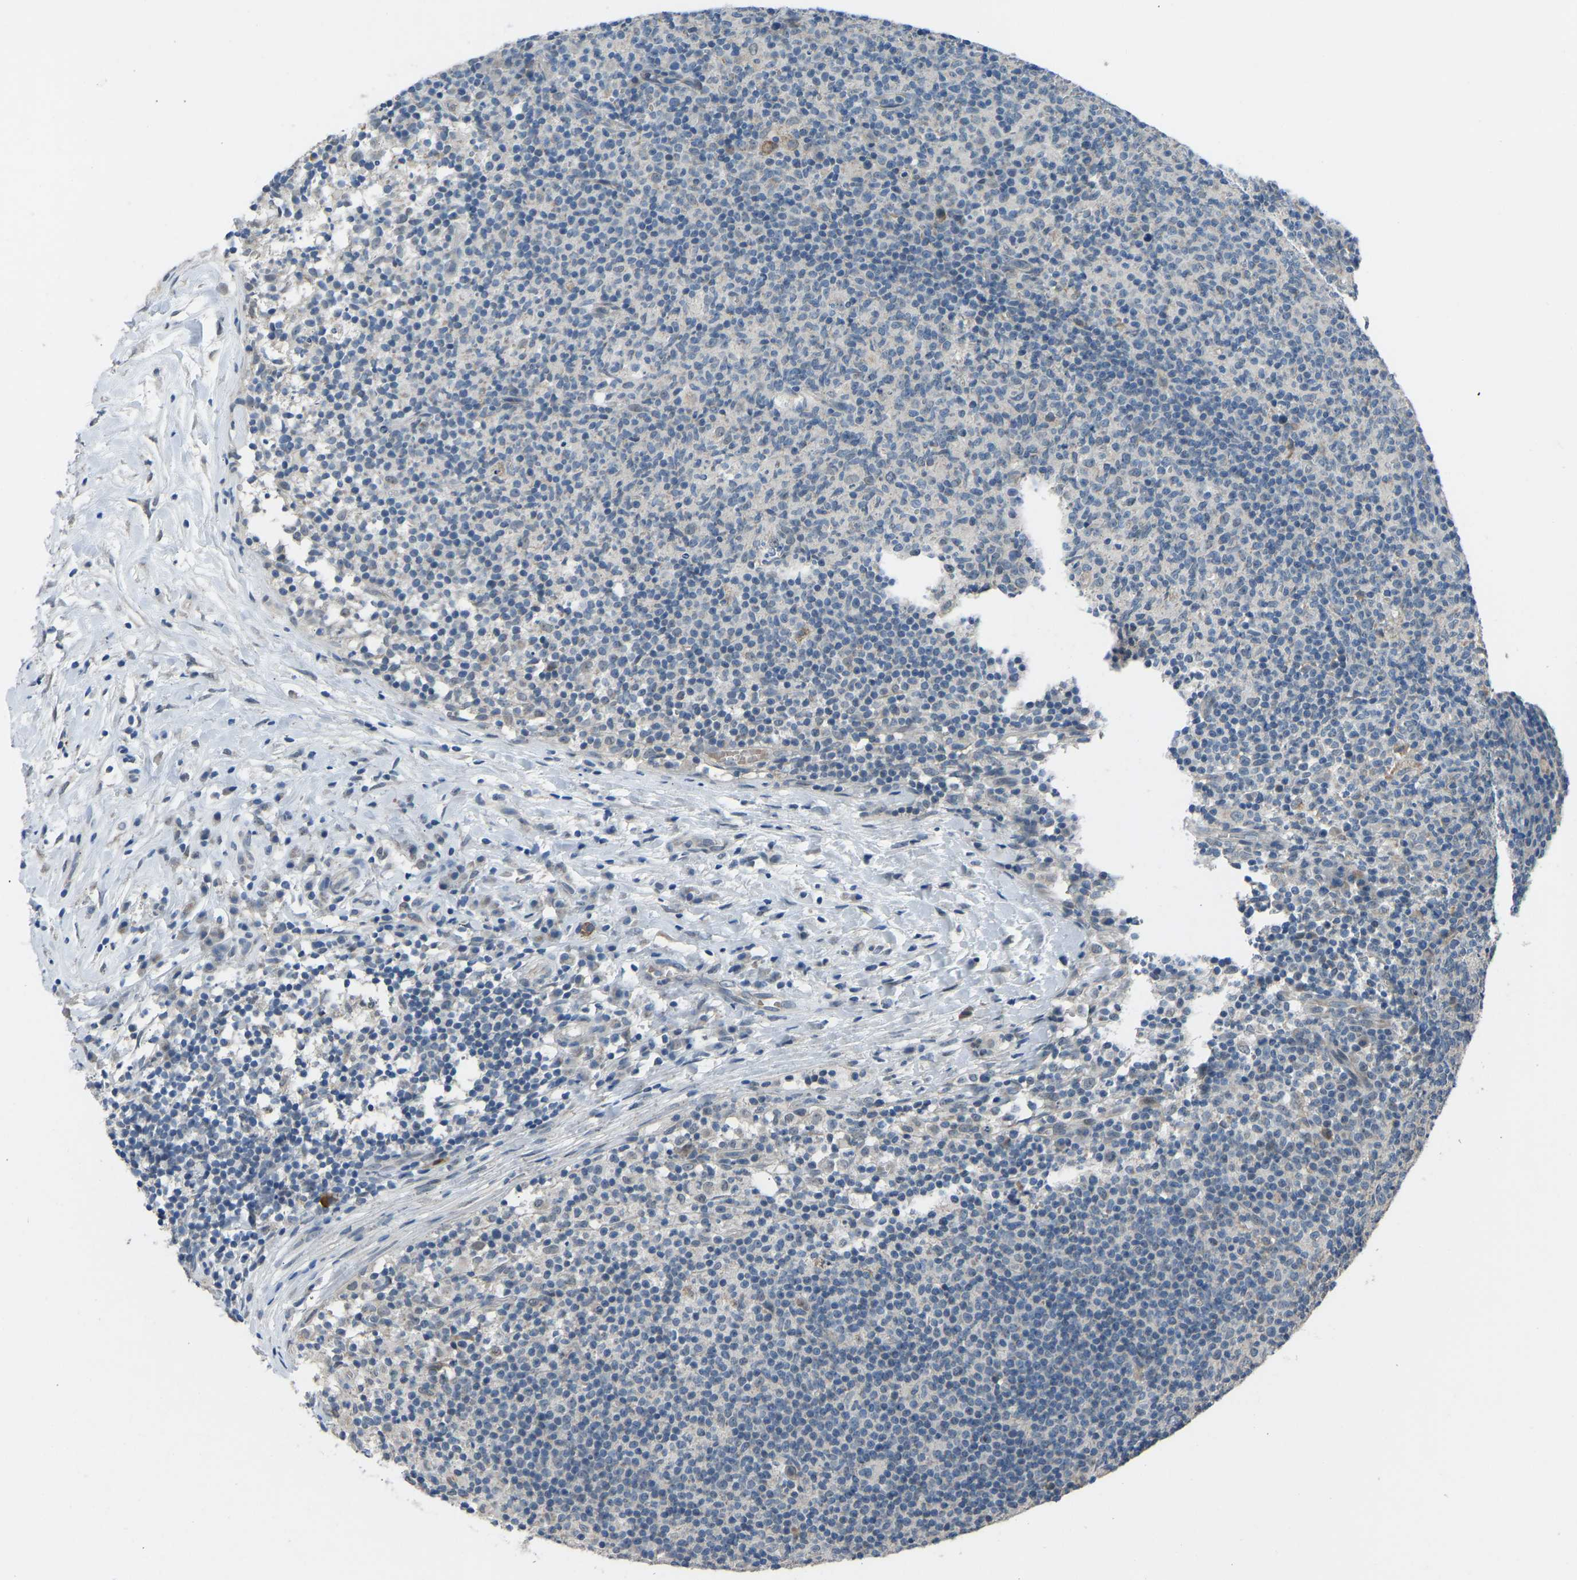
{"staining": {"intensity": "negative", "quantity": "none", "location": "none"}, "tissue": "lymph node", "cell_type": "Germinal center cells", "image_type": "normal", "snomed": [{"axis": "morphology", "description": "Normal tissue, NOS"}, {"axis": "morphology", "description": "Inflammation, NOS"}, {"axis": "topography", "description": "Lymph node"}], "caption": "Human lymph node stained for a protein using immunohistochemistry (IHC) reveals no staining in germinal center cells.", "gene": "CDK2AP1", "patient": {"sex": "male", "age": 55}}